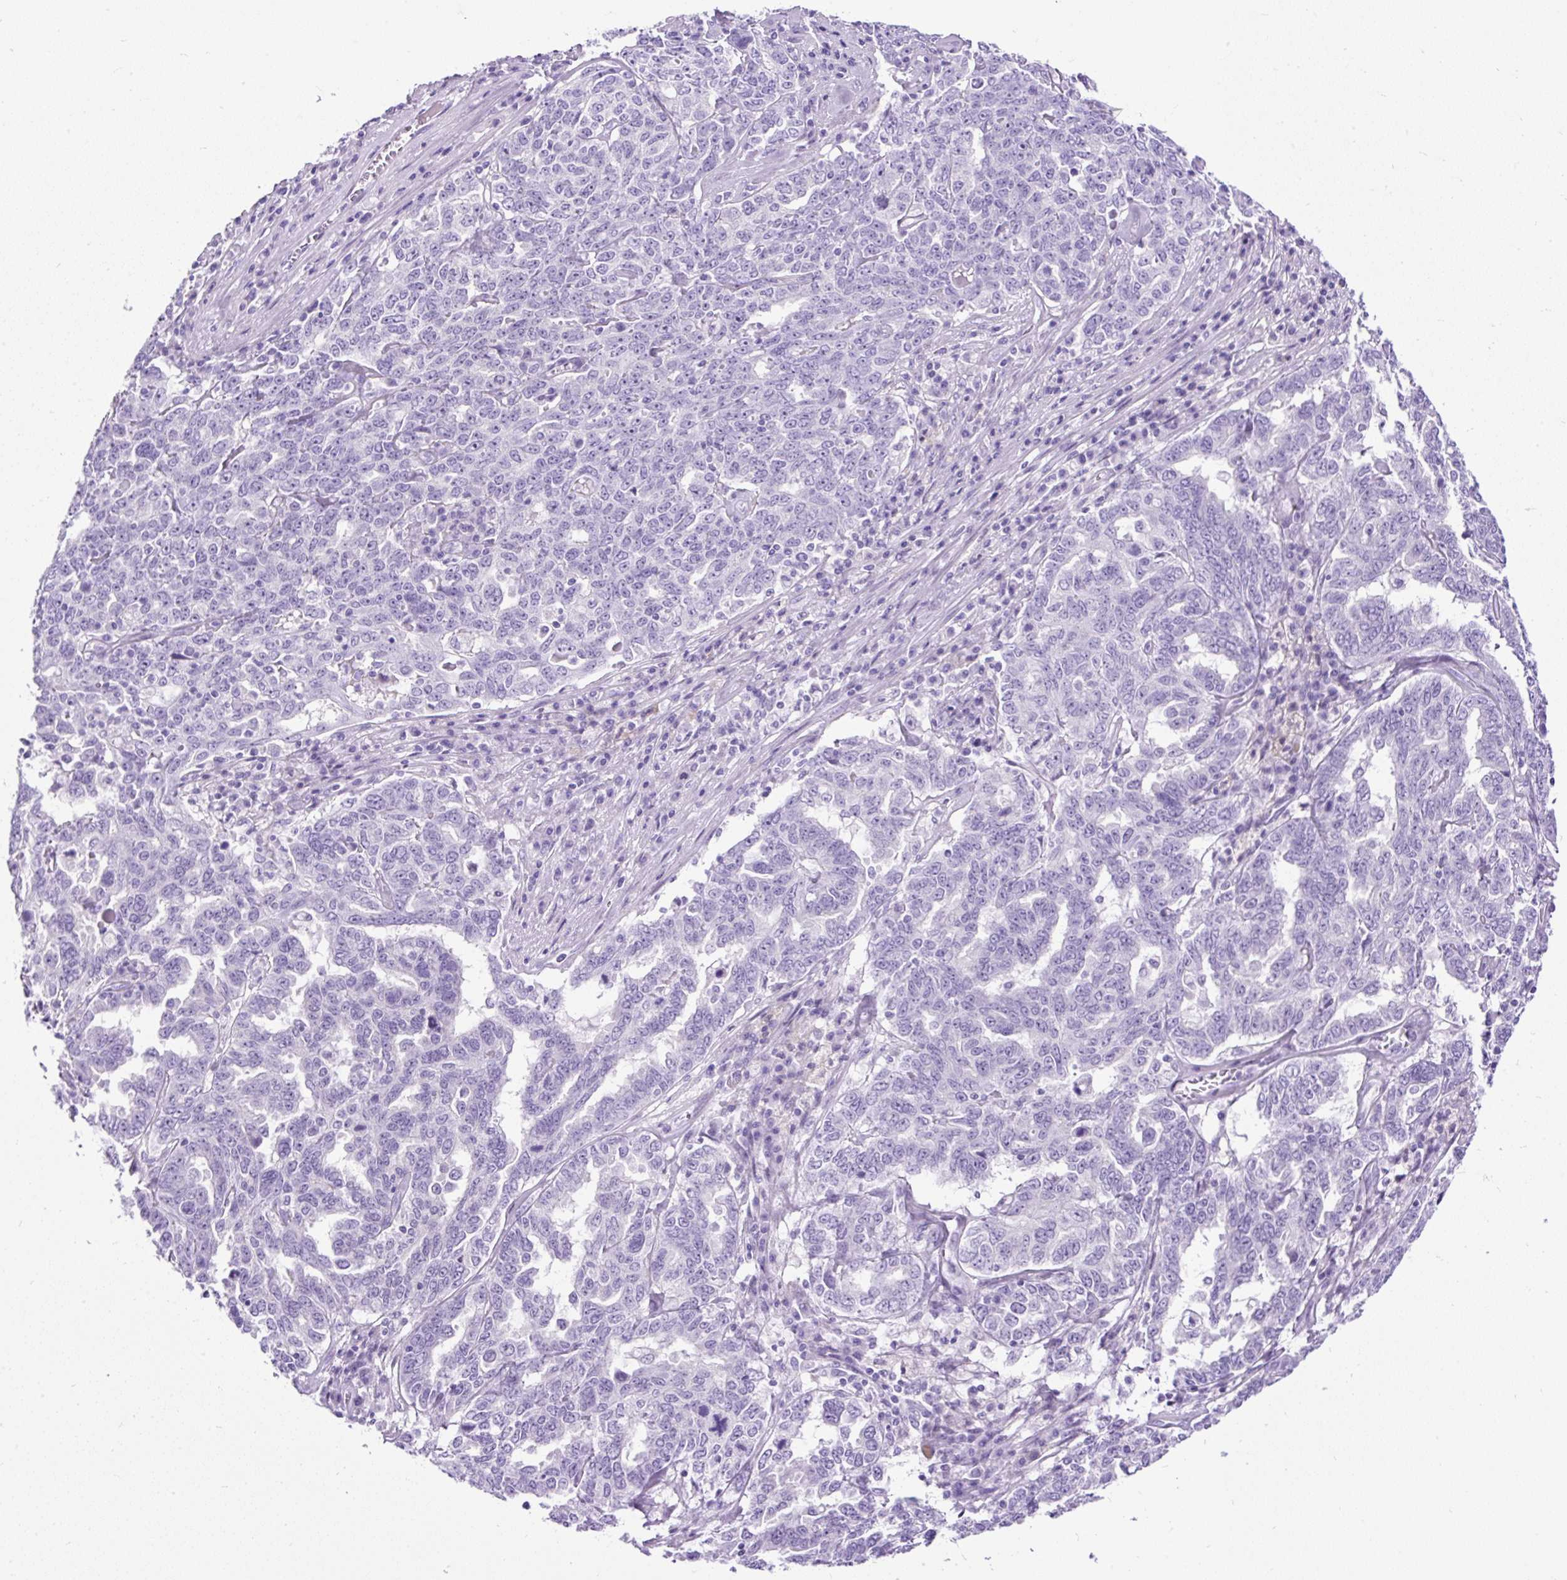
{"staining": {"intensity": "negative", "quantity": "none", "location": "none"}, "tissue": "ovarian cancer", "cell_type": "Tumor cells", "image_type": "cancer", "snomed": [{"axis": "morphology", "description": "Carcinoma, endometroid"}, {"axis": "topography", "description": "Ovary"}], "caption": "This is a image of IHC staining of endometroid carcinoma (ovarian), which shows no positivity in tumor cells.", "gene": "PDIA2", "patient": {"sex": "female", "age": 62}}